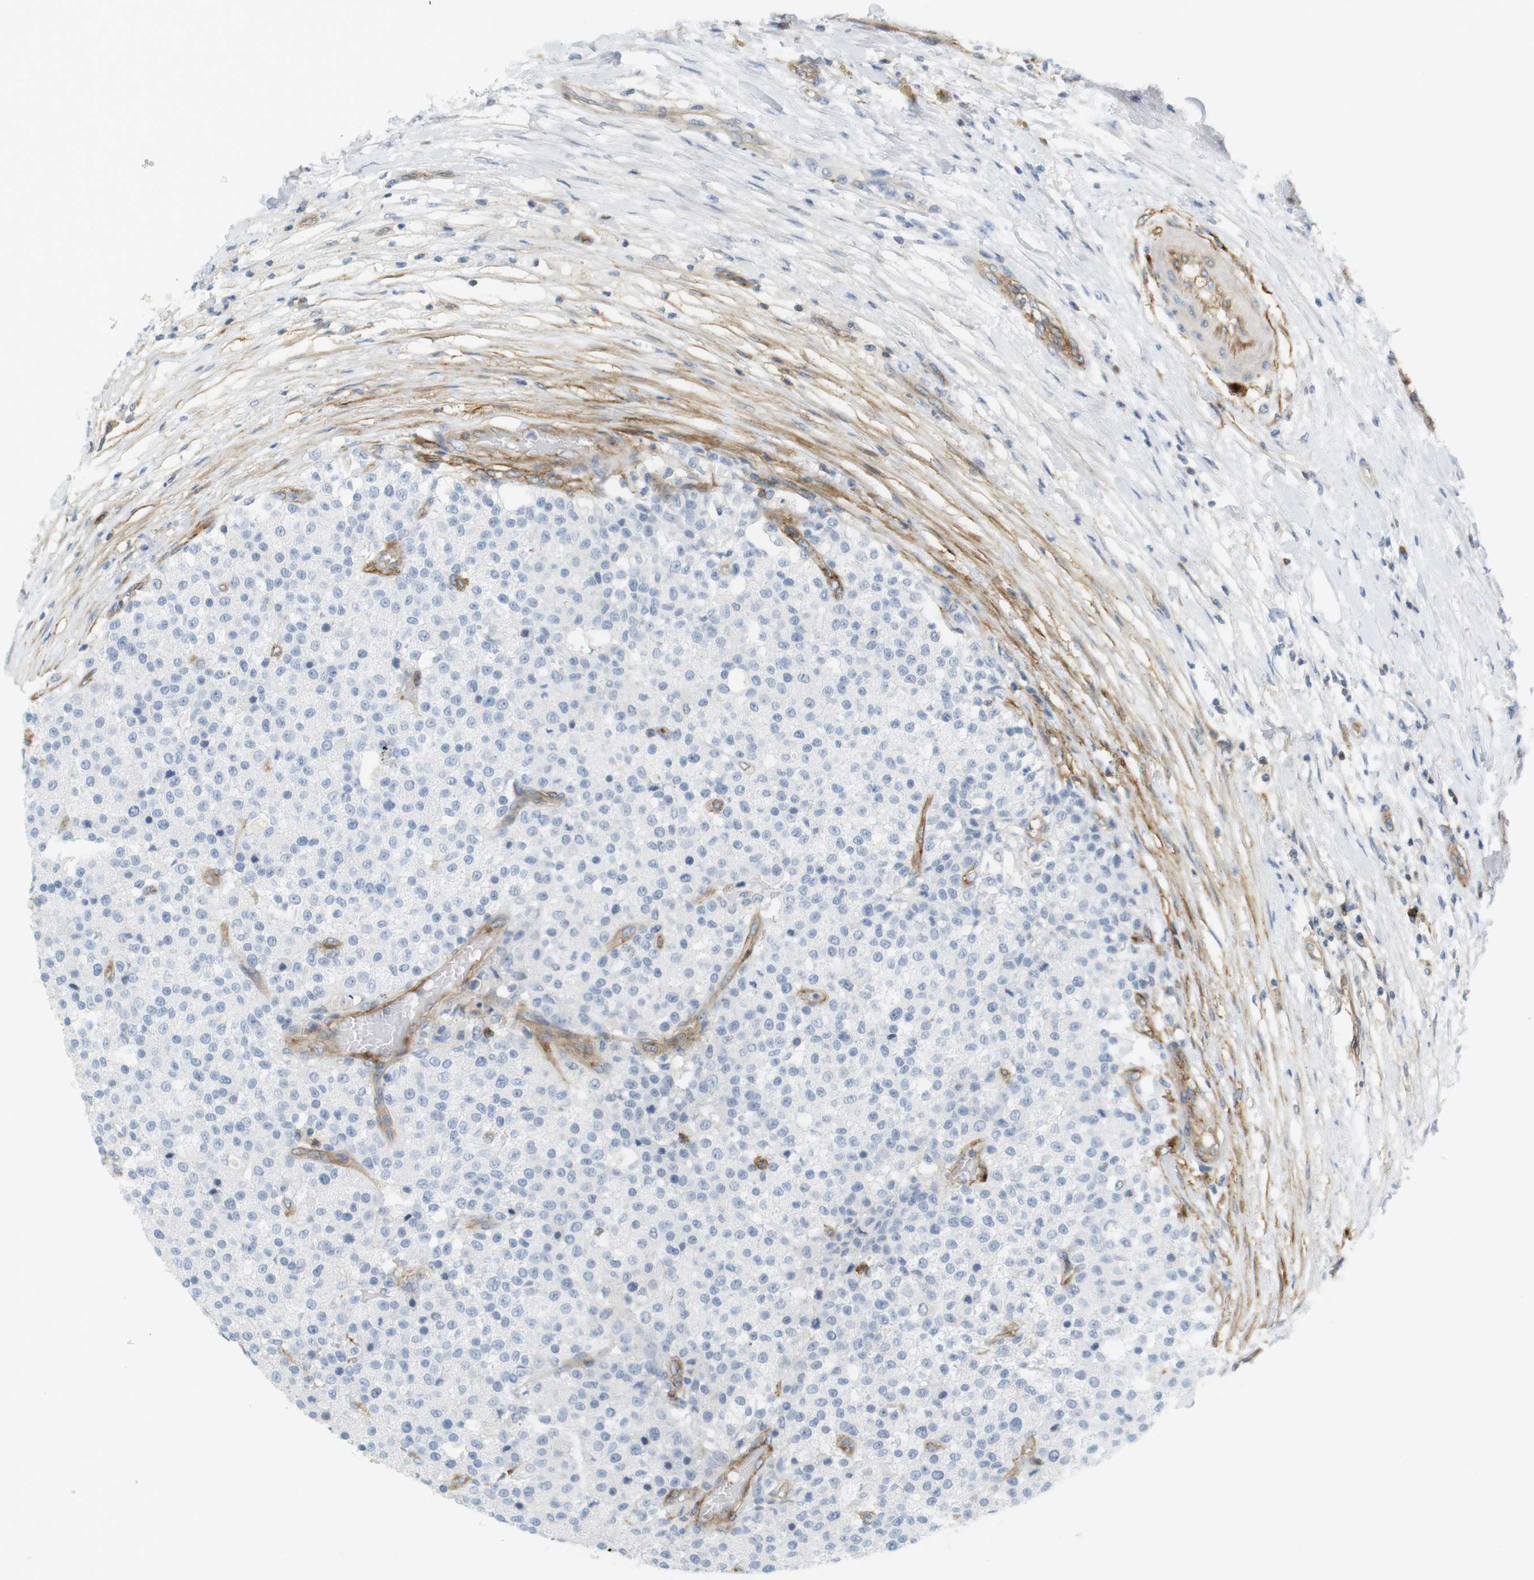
{"staining": {"intensity": "negative", "quantity": "none", "location": "none"}, "tissue": "testis cancer", "cell_type": "Tumor cells", "image_type": "cancer", "snomed": [{"axis": "morphology", "description": "Seminoma, NOS"}, {"axis": "topography", "description": "Testis"}], "caption": "This is an immunohistochemistry (IHC) histopathology image of testis cancer. There is no staining in tumor cells.", "gene": "F2R", "patient": {"sex": "male", "age": 59}}